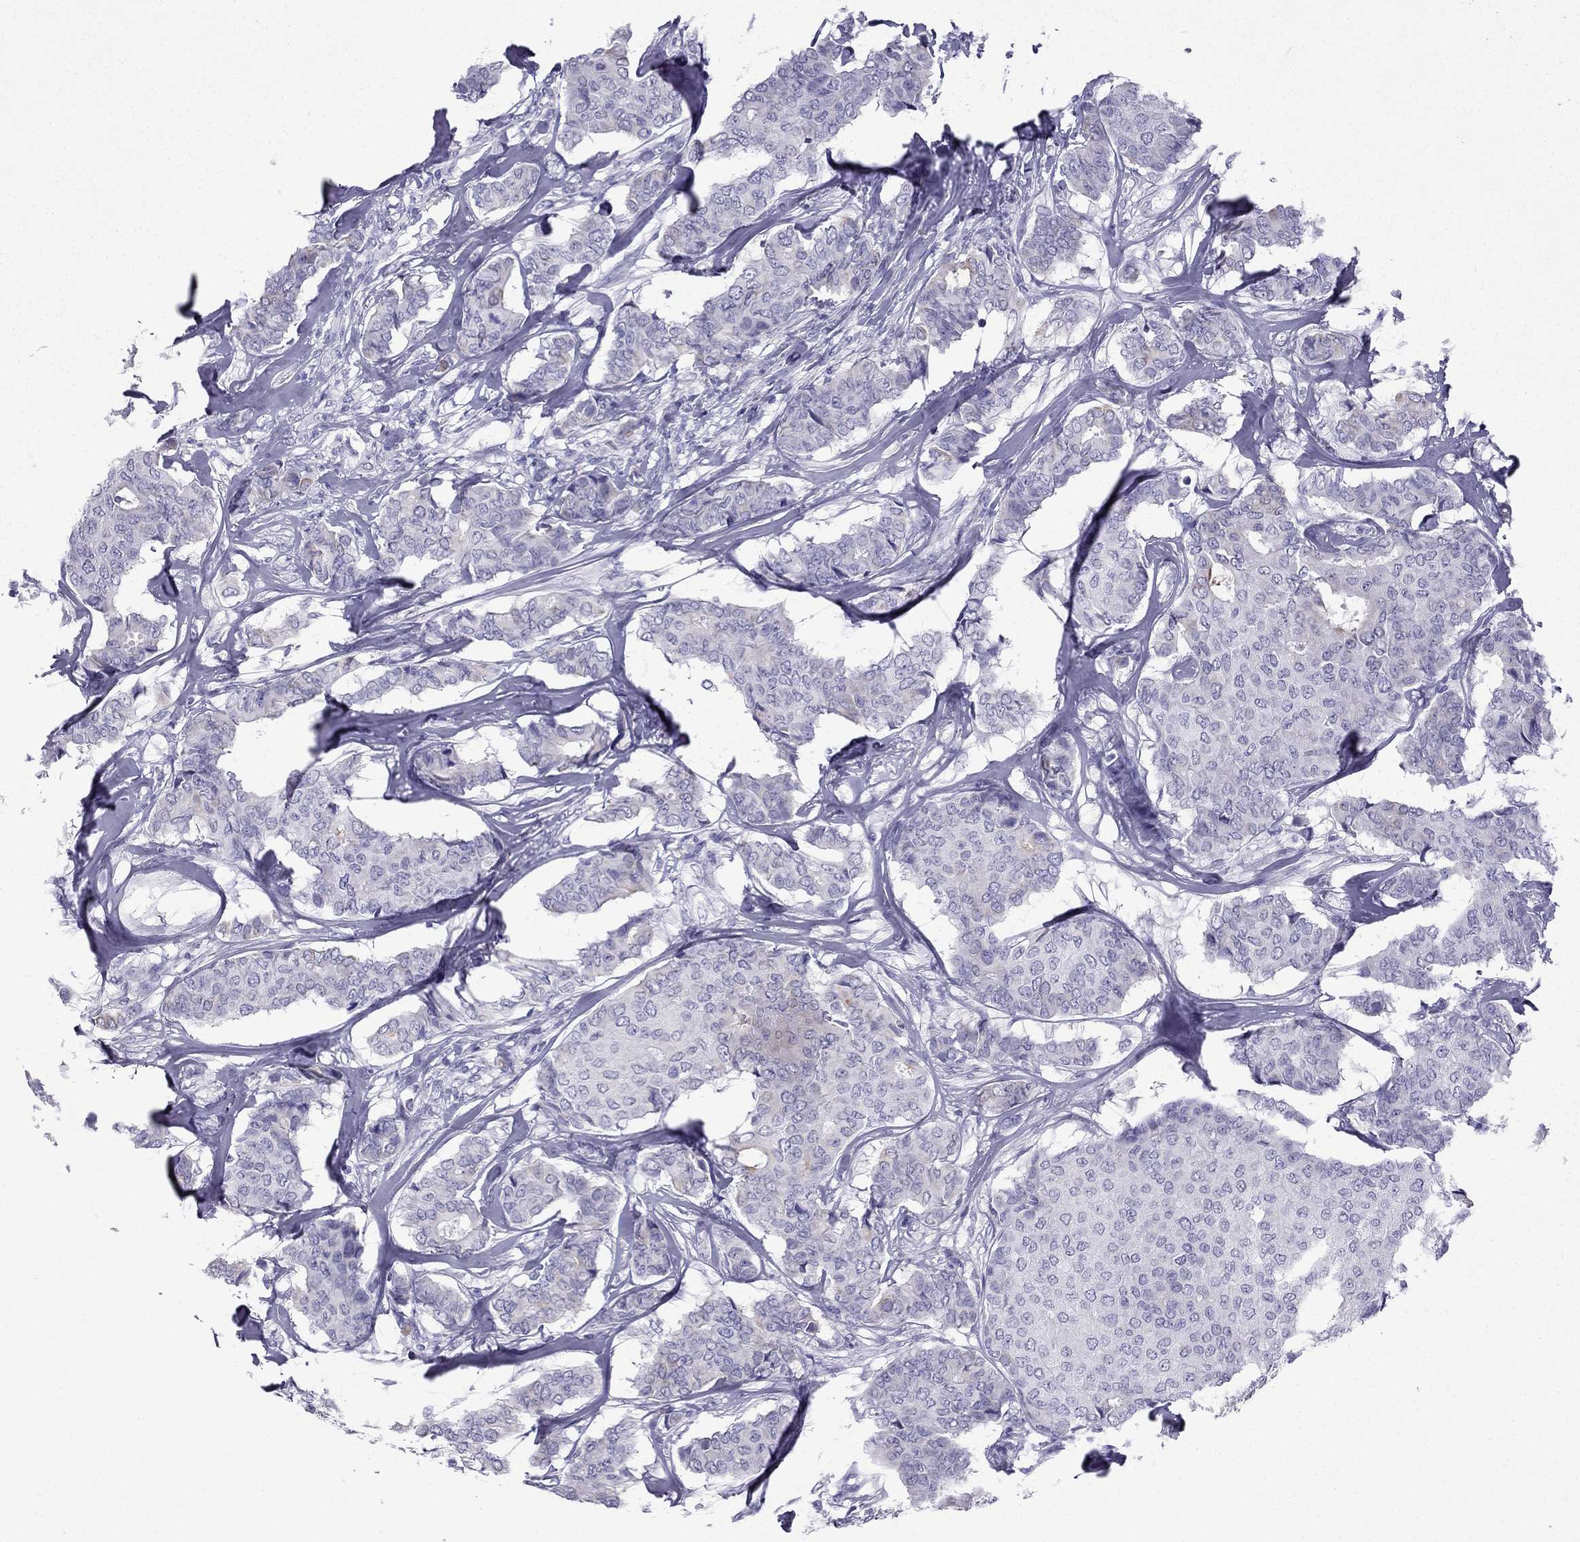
{"staining": {"intensity": "negative", "quantity": "none", "location": "none"}, "tissue": "breast cancer", "cell_type": "Tumor cells", "image_type": "cancer", "snomed": [{"axis": "morphology", "description": "Duct carcinoma"}, {"axis": "topography", "description": "Breast"}], "caption": "DAB (3,3'-diaminobenzidine) immunohistochemical staining of breast cancer (infiltrating ductal carcinoma) demonstrates no significant expression in tumor cells. Brightfield microscopy of immunohistochemistry stained with DAB (3,3'-diaminobenzidine) (brown) and hematoxylin (blue), captured at high magnification.", "gene": "GJA8", "patient": {"sex": "female", "age": 75}}